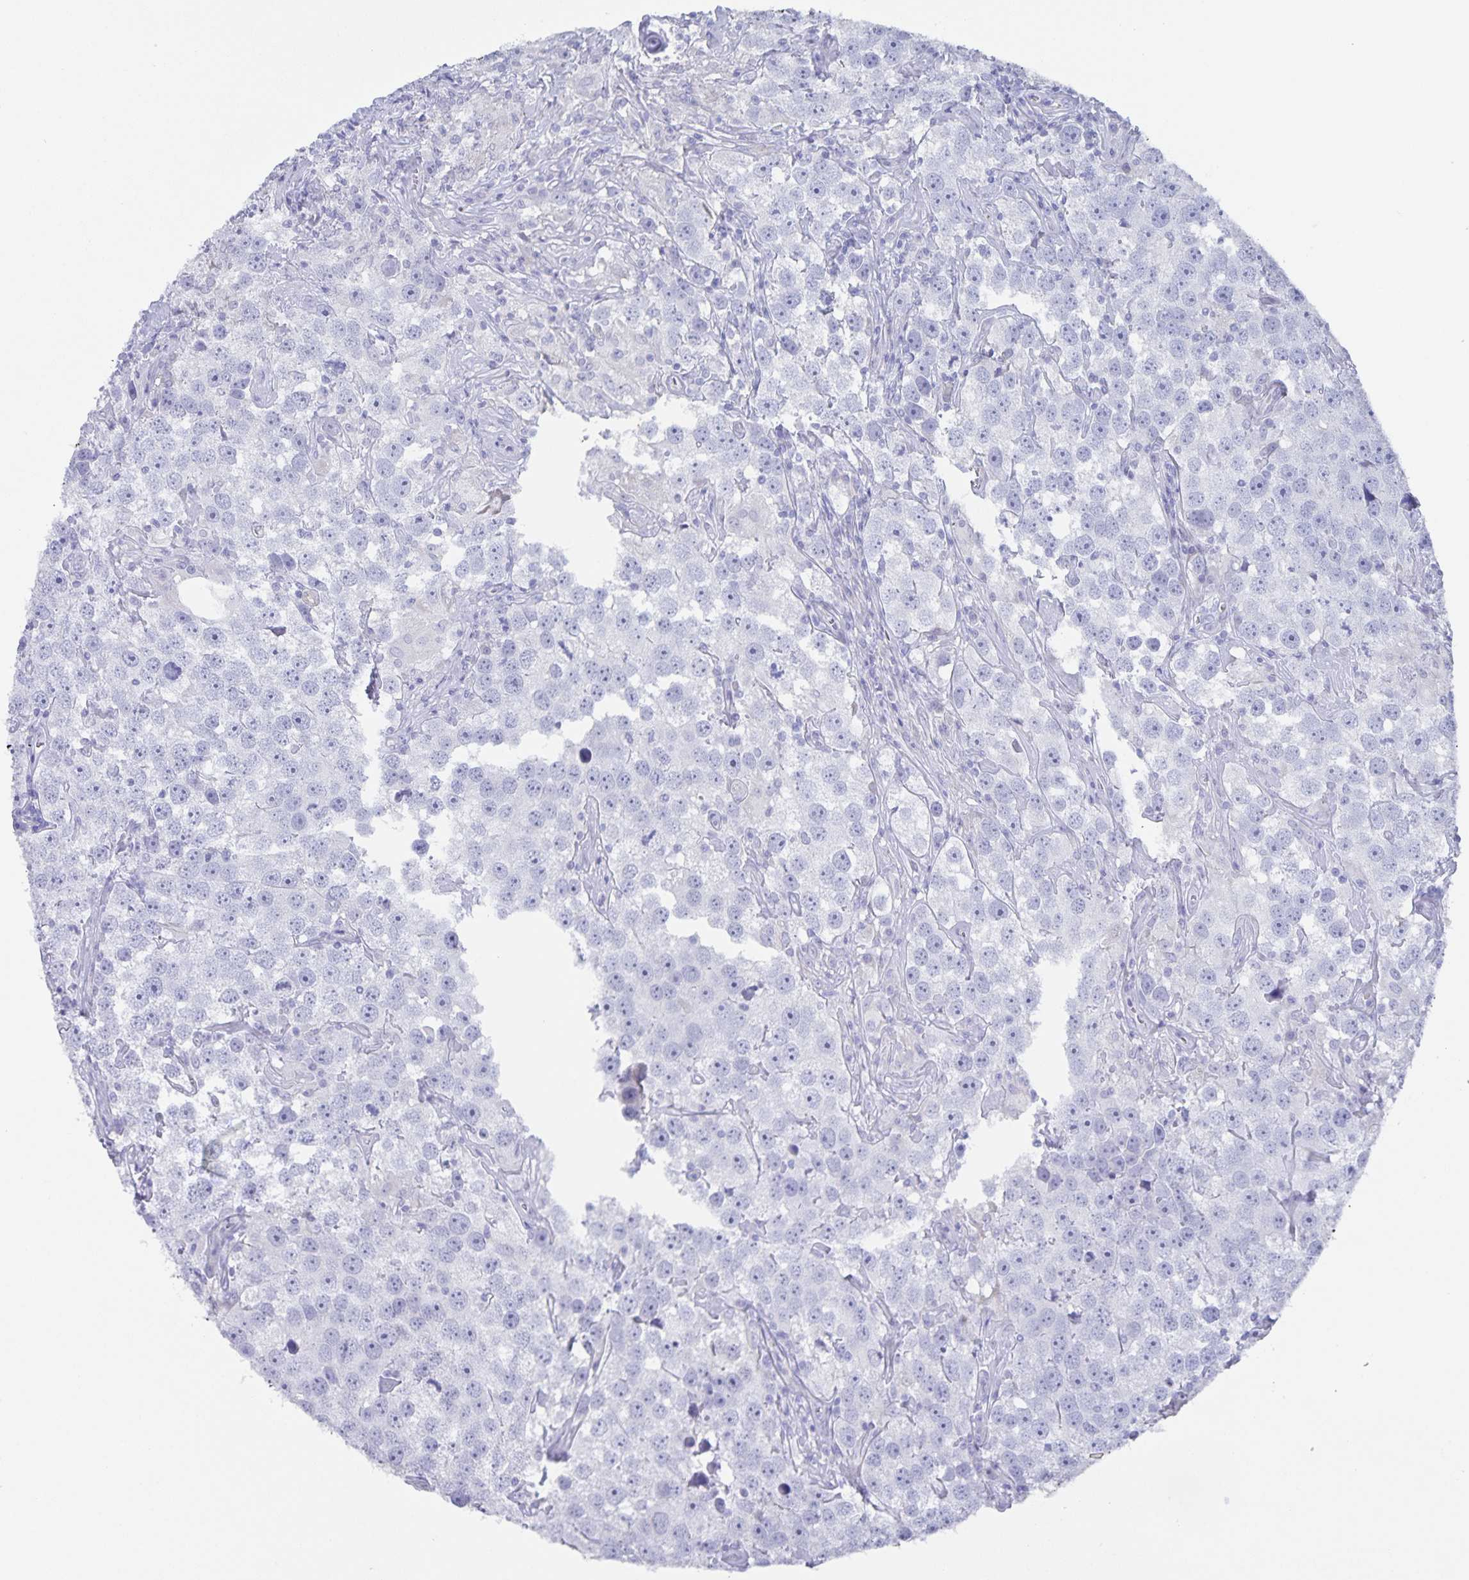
{"staining": {"intensity": "negative", "quantity": "none", "location": "none"}, "tissue": "testis cancer", "cell_type": "Tumor cells", "image_type": "cancer", "snomed": [{"axis": "morphology", "description": "Seminoma, NOS"}, {"axis": "topography", "description": "Testis"}], "caption": "Immunohistochemical staining of human seminoma (testis) exhibits no significant positivity in tumor cells.", "gene": "AQP4", "patient": {"sex": "male", "age": 49}}